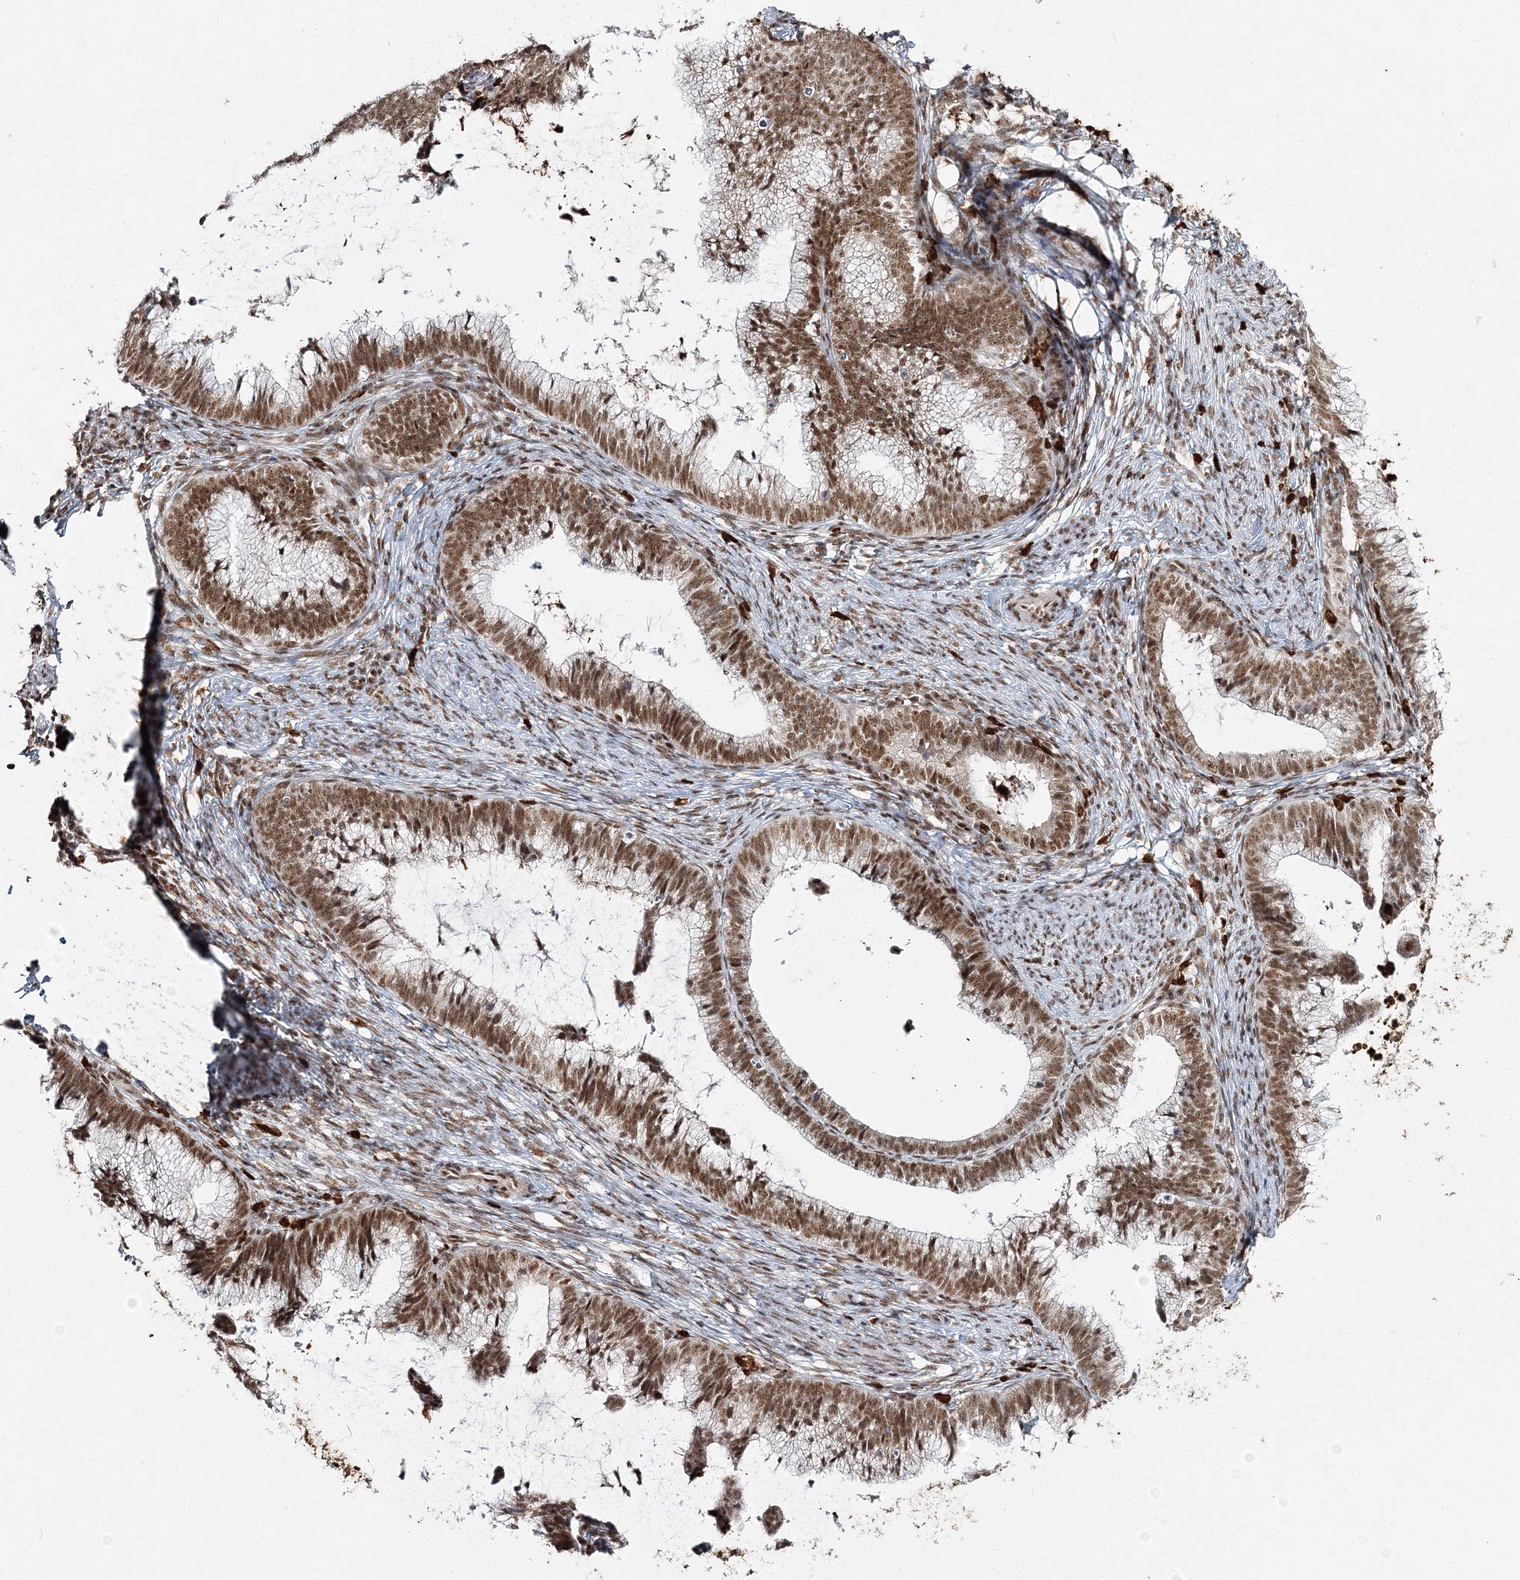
{"staining": {"intensity": "strong", "quantity": ">75%", "location": "nuclear"}, "tissue": "cervical cancer", "cell_type": "Tumor cells", "image_type": "cancer", "snomed": [{"axis": "morphology", "description": "Adenocarcinoma, NOS"}, {"axis": "topography", "description": "Cervix"}], "caption": "Brown immunohistochemical staining in human cervical adenocarcinoma reveals strong nuclear positivity in about >75% of tumor cells. (IHC, brightfield microscopy, high magnification).", "gene": "QRICH1", "patient": {"sex": "female", "age": 36}}